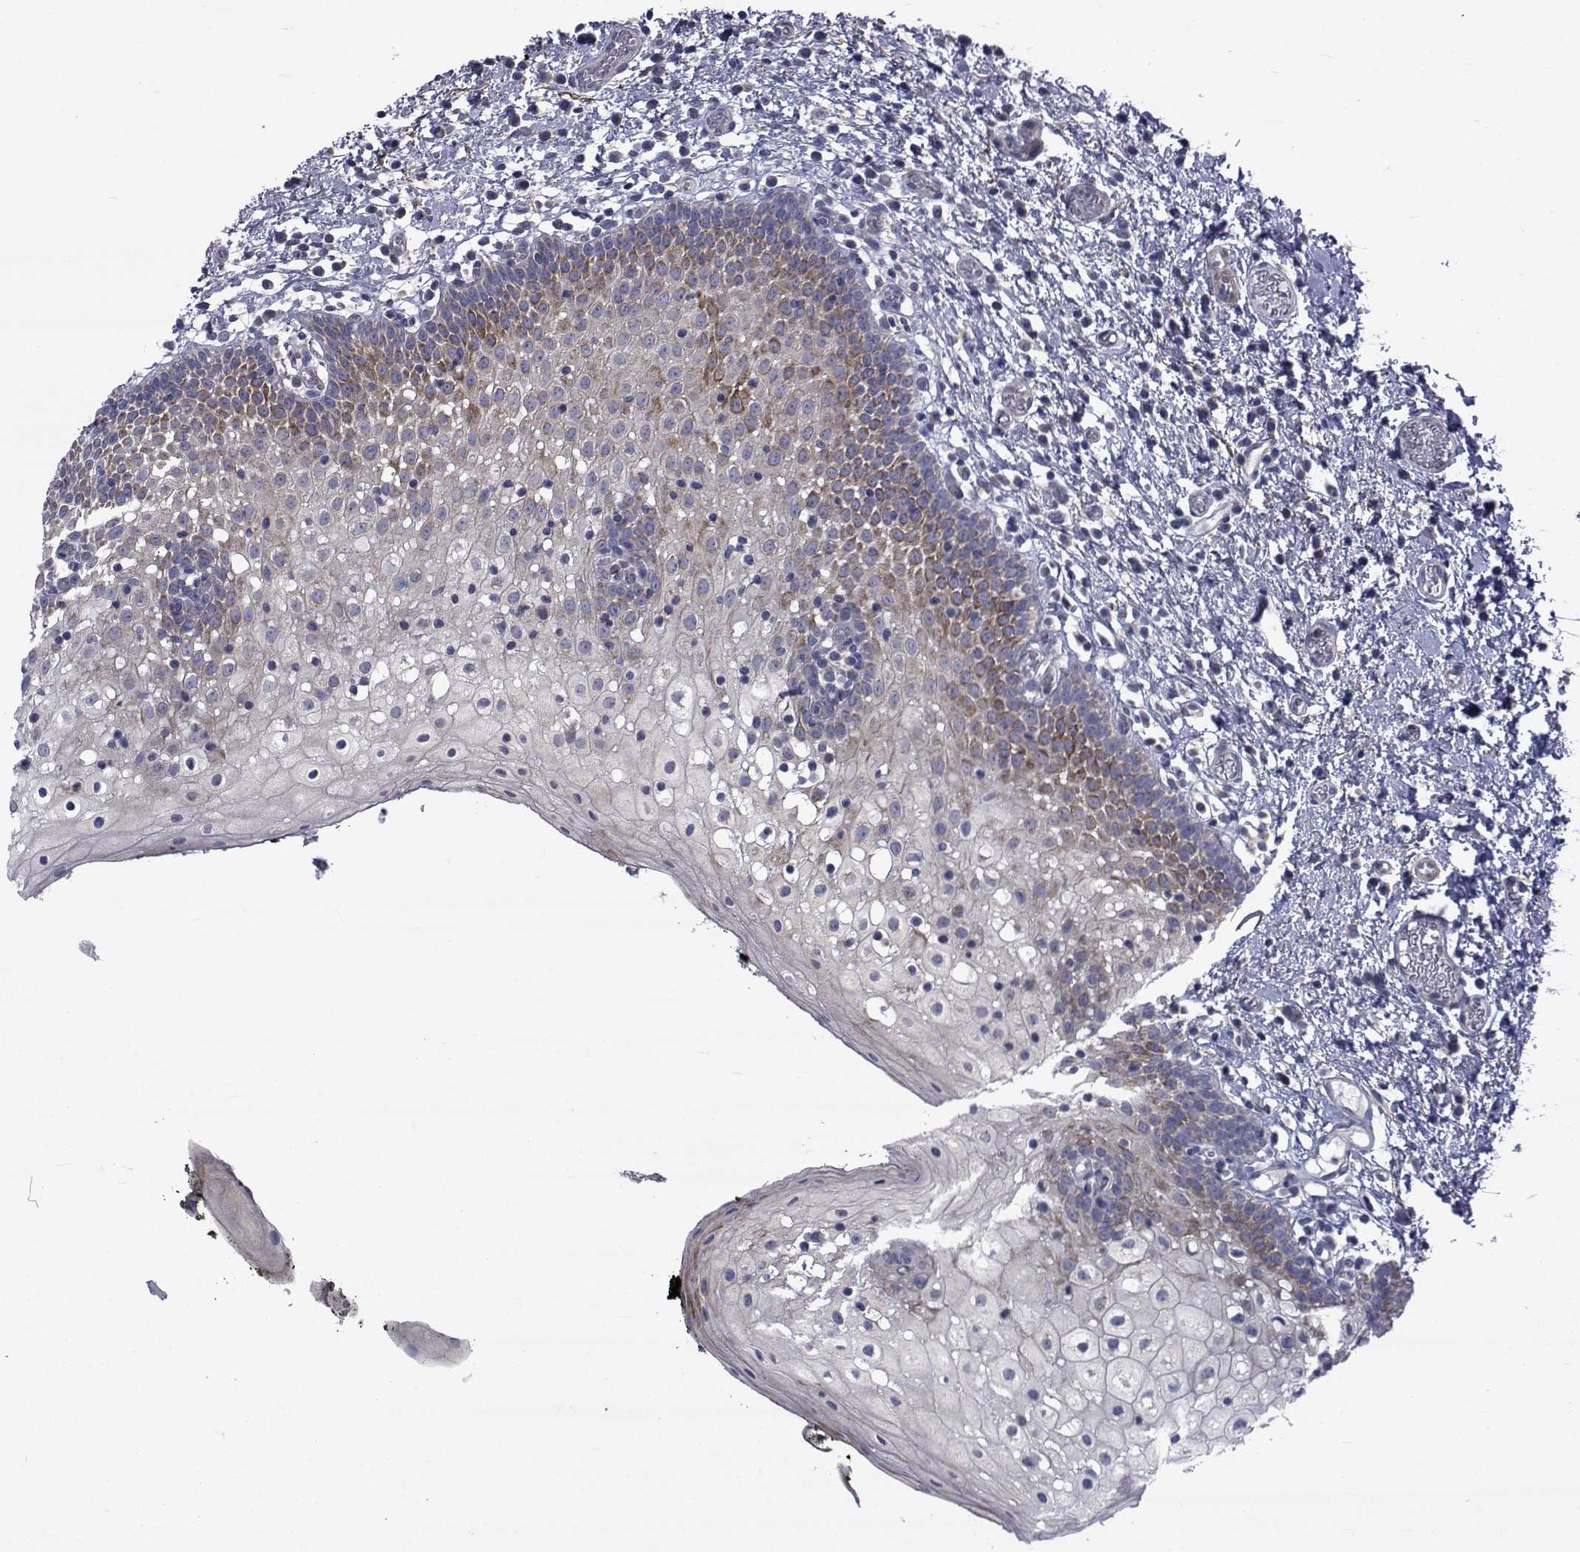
{"staining": {"intensity": "moderate", "quantity": "25%-75%", "location": "cytoplasmic/membranous"}, "tissue": "oral mucosa", "cell_type": "Squamous epithelial cells", "image_type": "normal", "snomed": [{"axis": "morphology", "description": "Normal tissue, NOS"}, {"axis": "morphology", "description": "Squamous cell carcinoma, NOS"}, {"axis": "topography", "description": "Oral tissue"}, {"axis": "topography", "description": "Head-Neck"}], "caption": "Normal oral mucosa exhibits moderate cytoplasmic/membranous positivity in about 25%-75% of squamous epithelial cells.", "gene": "CFAP74", "patient": {"sex": "male", "age": 69}}